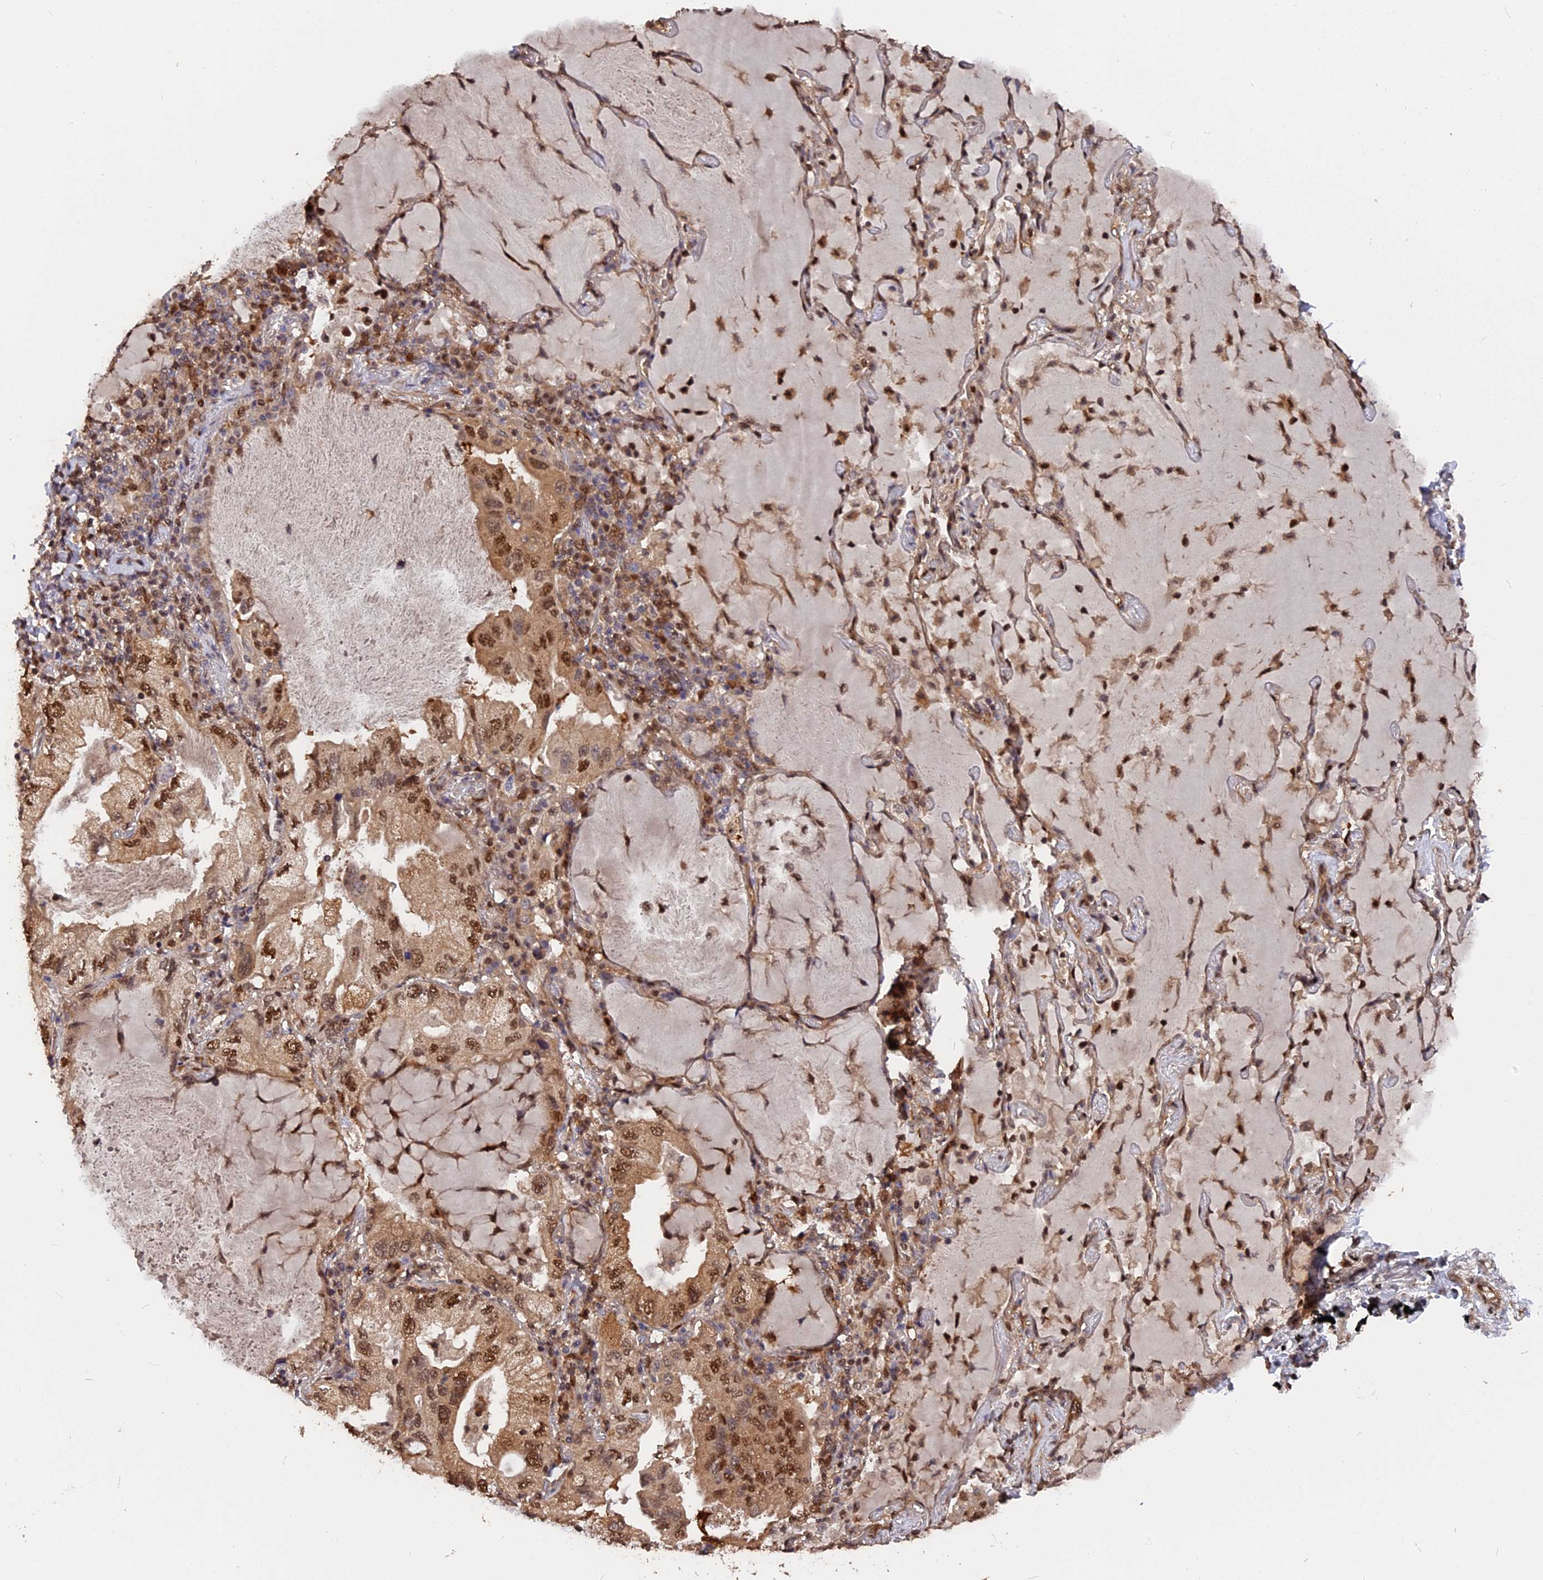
{"staining": {"intensity": "moderate", "quantity": ">75%", "location": "cytoplasmic/membranous,nuclear"}, "tissue": "lung cancer", "cell_type": "Tumor cells", "image_type": "cancer", "snomed": [{"axis": "morphology", "description": "Adenocarcinoma, NOS"}, {"axis": "topography", "description": "Lung"}], "caption": "Moderate cytoplasmic/membranous and nuclear positivity for a protein is present in approximately >75% of tumor cells of lung adenocarcinoma using immunohistochemistry (IHC).", "gene": "ADRM1", "patient": {"sex": "female", "age": 69}}